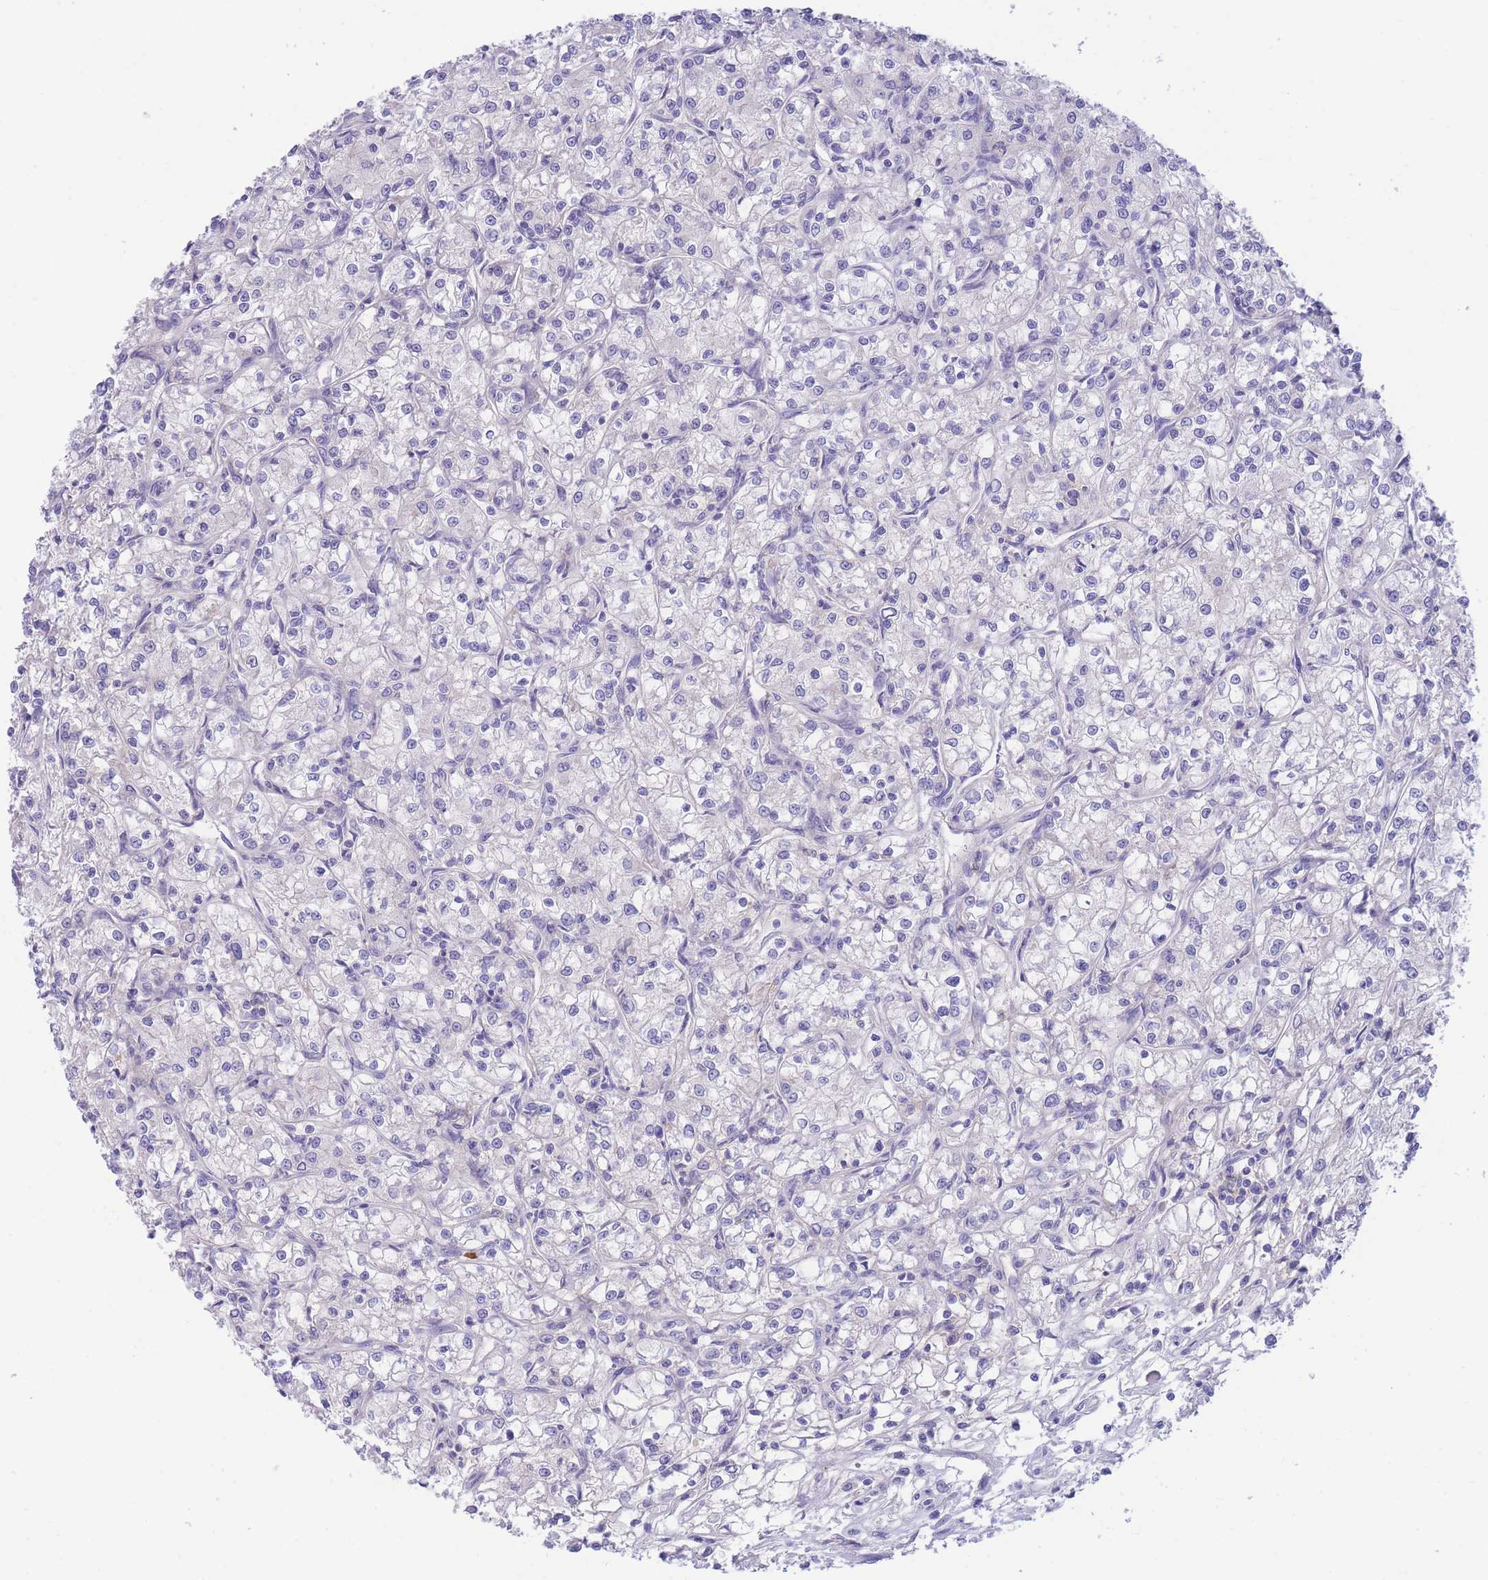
{"staining": {"intensity": "negative", "quantity": "none", "location": "none"}, "tissue": "renal cancer", "cell_type": "Tumor cells", "image_type": "cancer", "snomed": [{"axis": "morphology", "description": "Adenocarcinoma, NOS"}, {"axis": "topography", "description": "Kidney"}], "caption": "The micrograph displays no significant expression in tumor cells of adenocarcinoma (renal). The staining is performed using DAB brown chromogen with nuclei counter-stained in using hematoxylin.", "gene": "PCDHB3", "patient": {"sex": "female", "age": 59}}